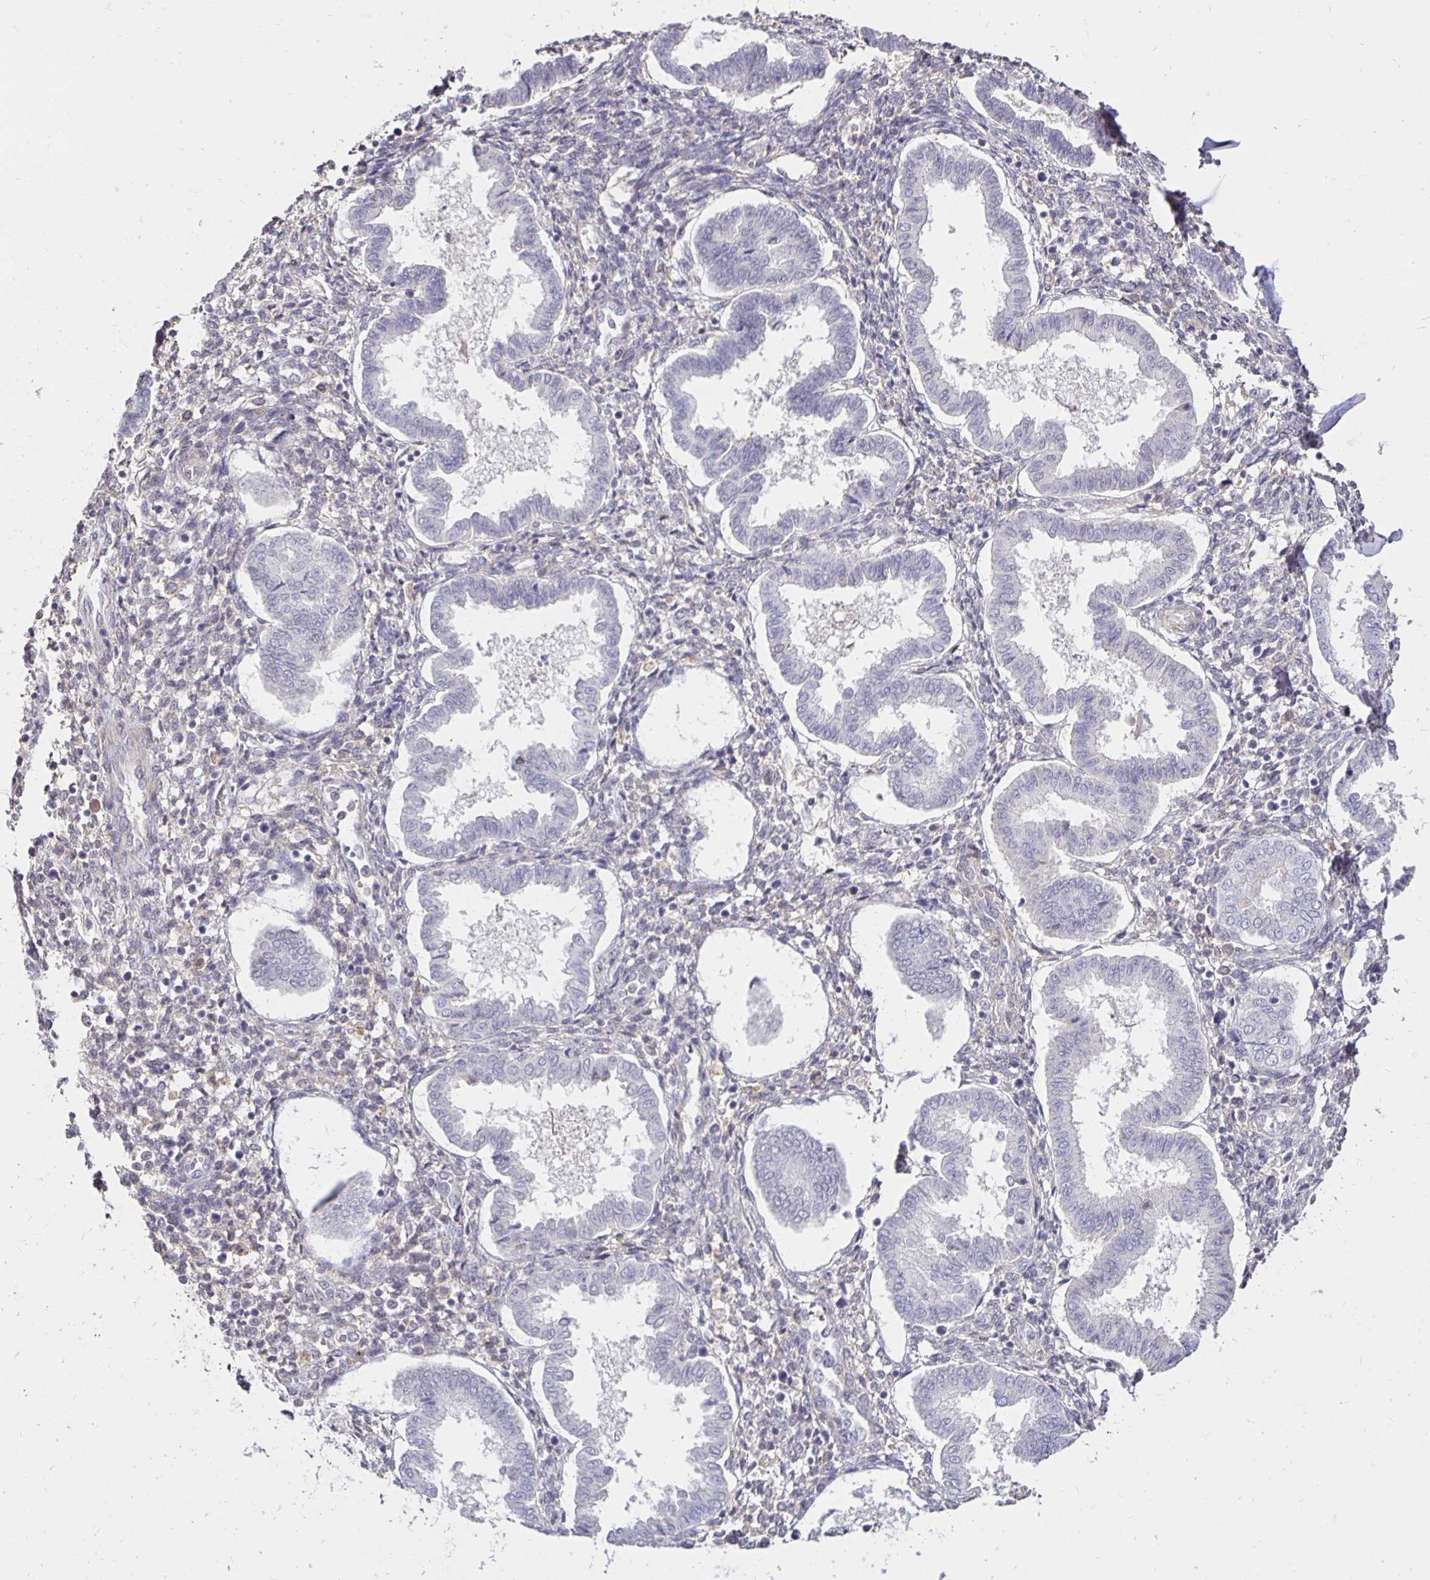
{"staining": {"intensity": "weak", "quantity": "<25%", "location": "cytoplasmic/membranous"}, "tissue": "endometrium", "cell_type": "Cells in endometrial stroma", "image_type": "normal", "snomed": [{"axis": "morphology", "description": "Normal tissue, NOS"}, {"axis": "topography", "description": "Endometrium"}], "caption": "IHC histopathology image of benign endometrium: human endometrium stained with DAB (3,3'-diaminobenzidine) displays no significant protein positivity in cells in endometrial stroma.", "gene": "PNPLA3", "patient": {"sex": "female", "age": 24}}